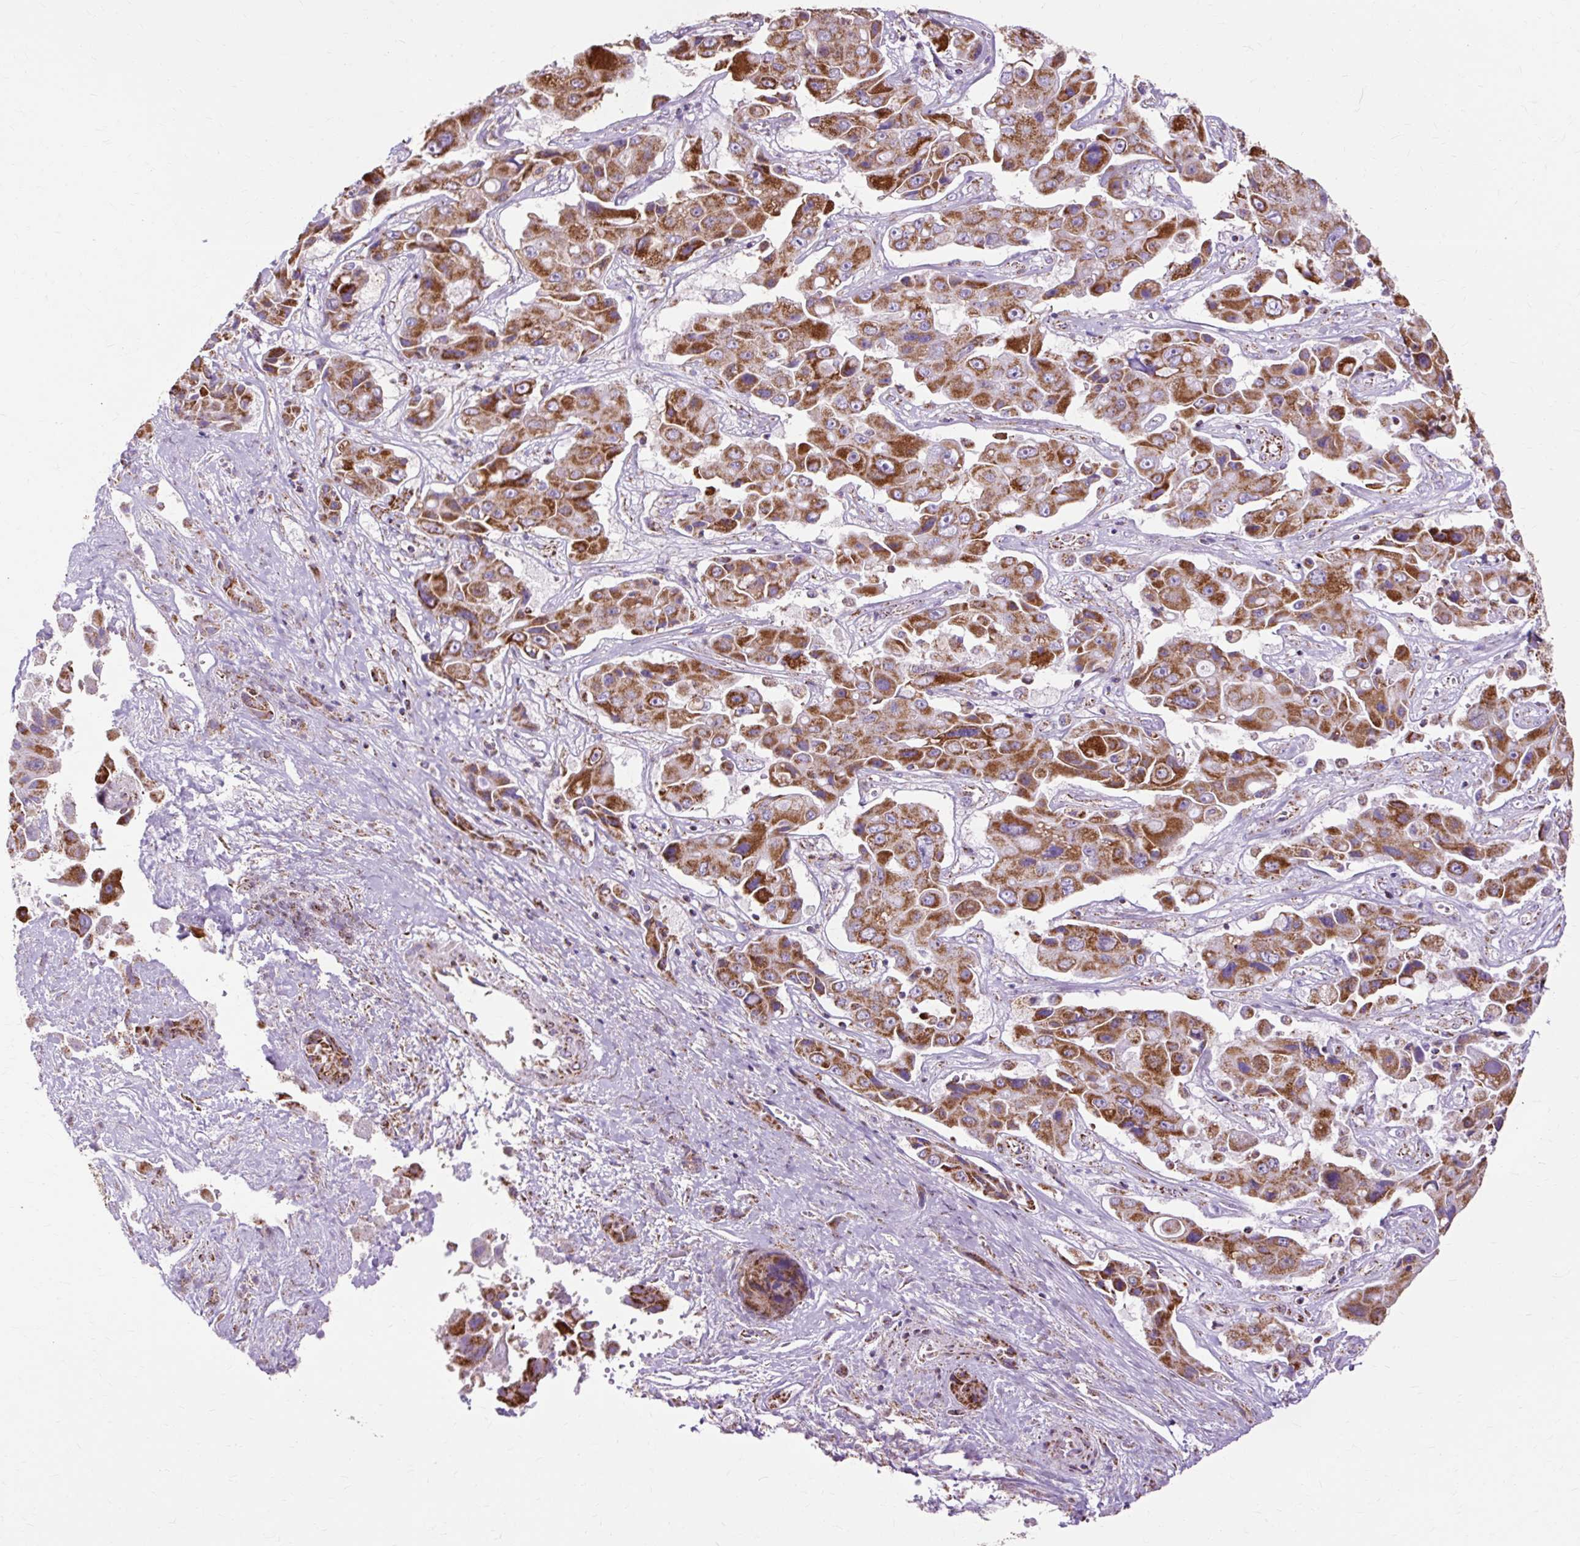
{"staining": {"intensity": "strong", "quantity": ">75%", "location": "cytoplasmic/membranous"}, "tissue": "liver cancer", "cell_type": "Tumor cells", "image_type": "cancer", "snomed": [{"axis": "morphology", "description": "Cholangiocarcinoma"}, {"axis": "topography", "description": "Liver"}], "caption": "Immunohistochemical staining of liver cancer reveals strong cytoplasmic/membranous protein expression in about >75% of tumor cells.", "gene": "DLAT", "patient": {"sex": "male", "age": 67}}